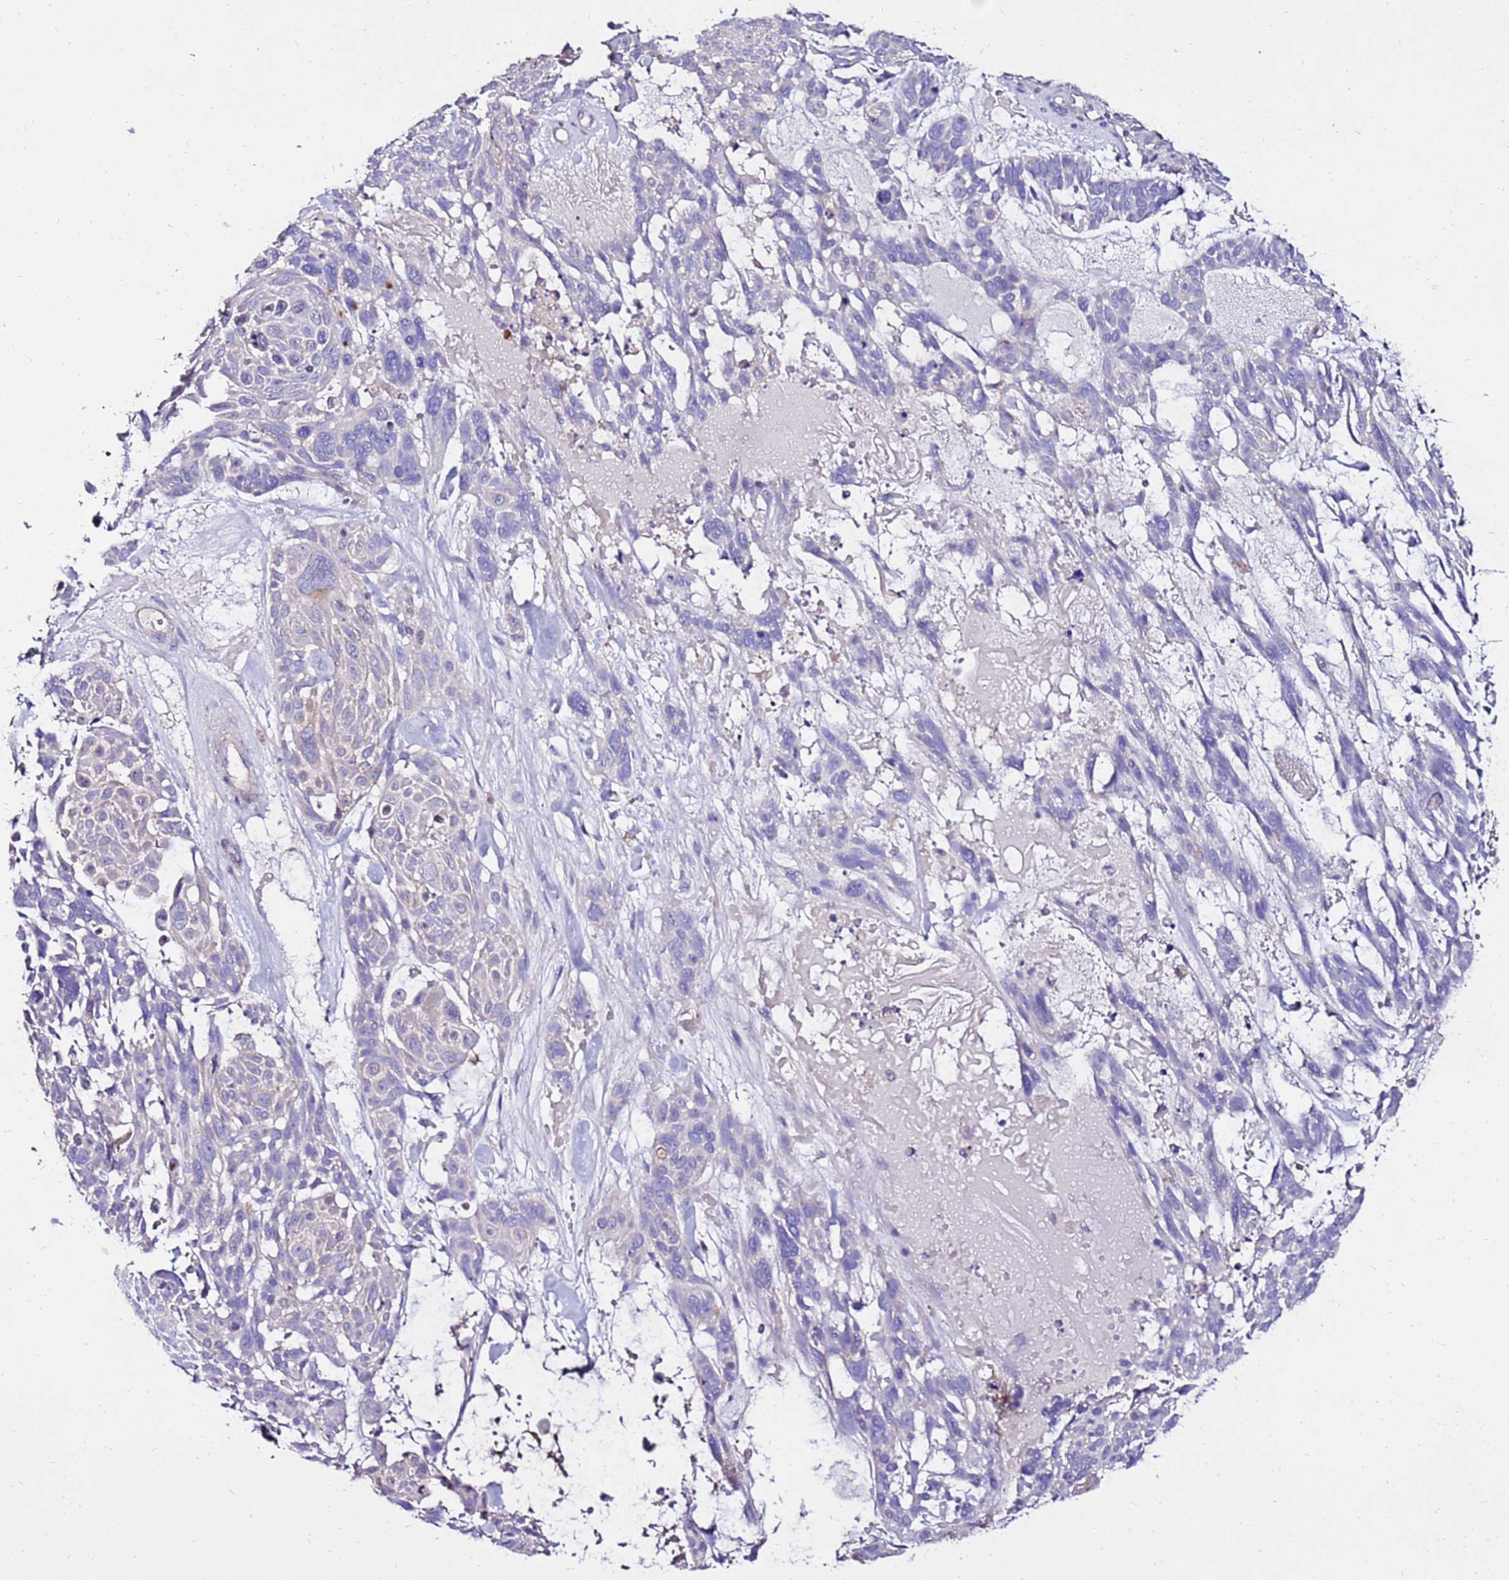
{"staining": {"intensity": "negative", "quantity": "none", "location": "none"}, "tissue": "skin cancer", "cell_type": "Tumor cells", "image_type": "cancer", "snomed": [{"axis": "morphology", "description": "Basal cell carcinoma"}, {"axis": "topography", "description": "Skin"}], "caption": "DAB immunohistochemical staining of human skin cancer (basal cell carcinoma) shows no significant positivity in tumor cells.", "gene": "TMEM106C", "patient": {"sex": "male", "age": 88}}